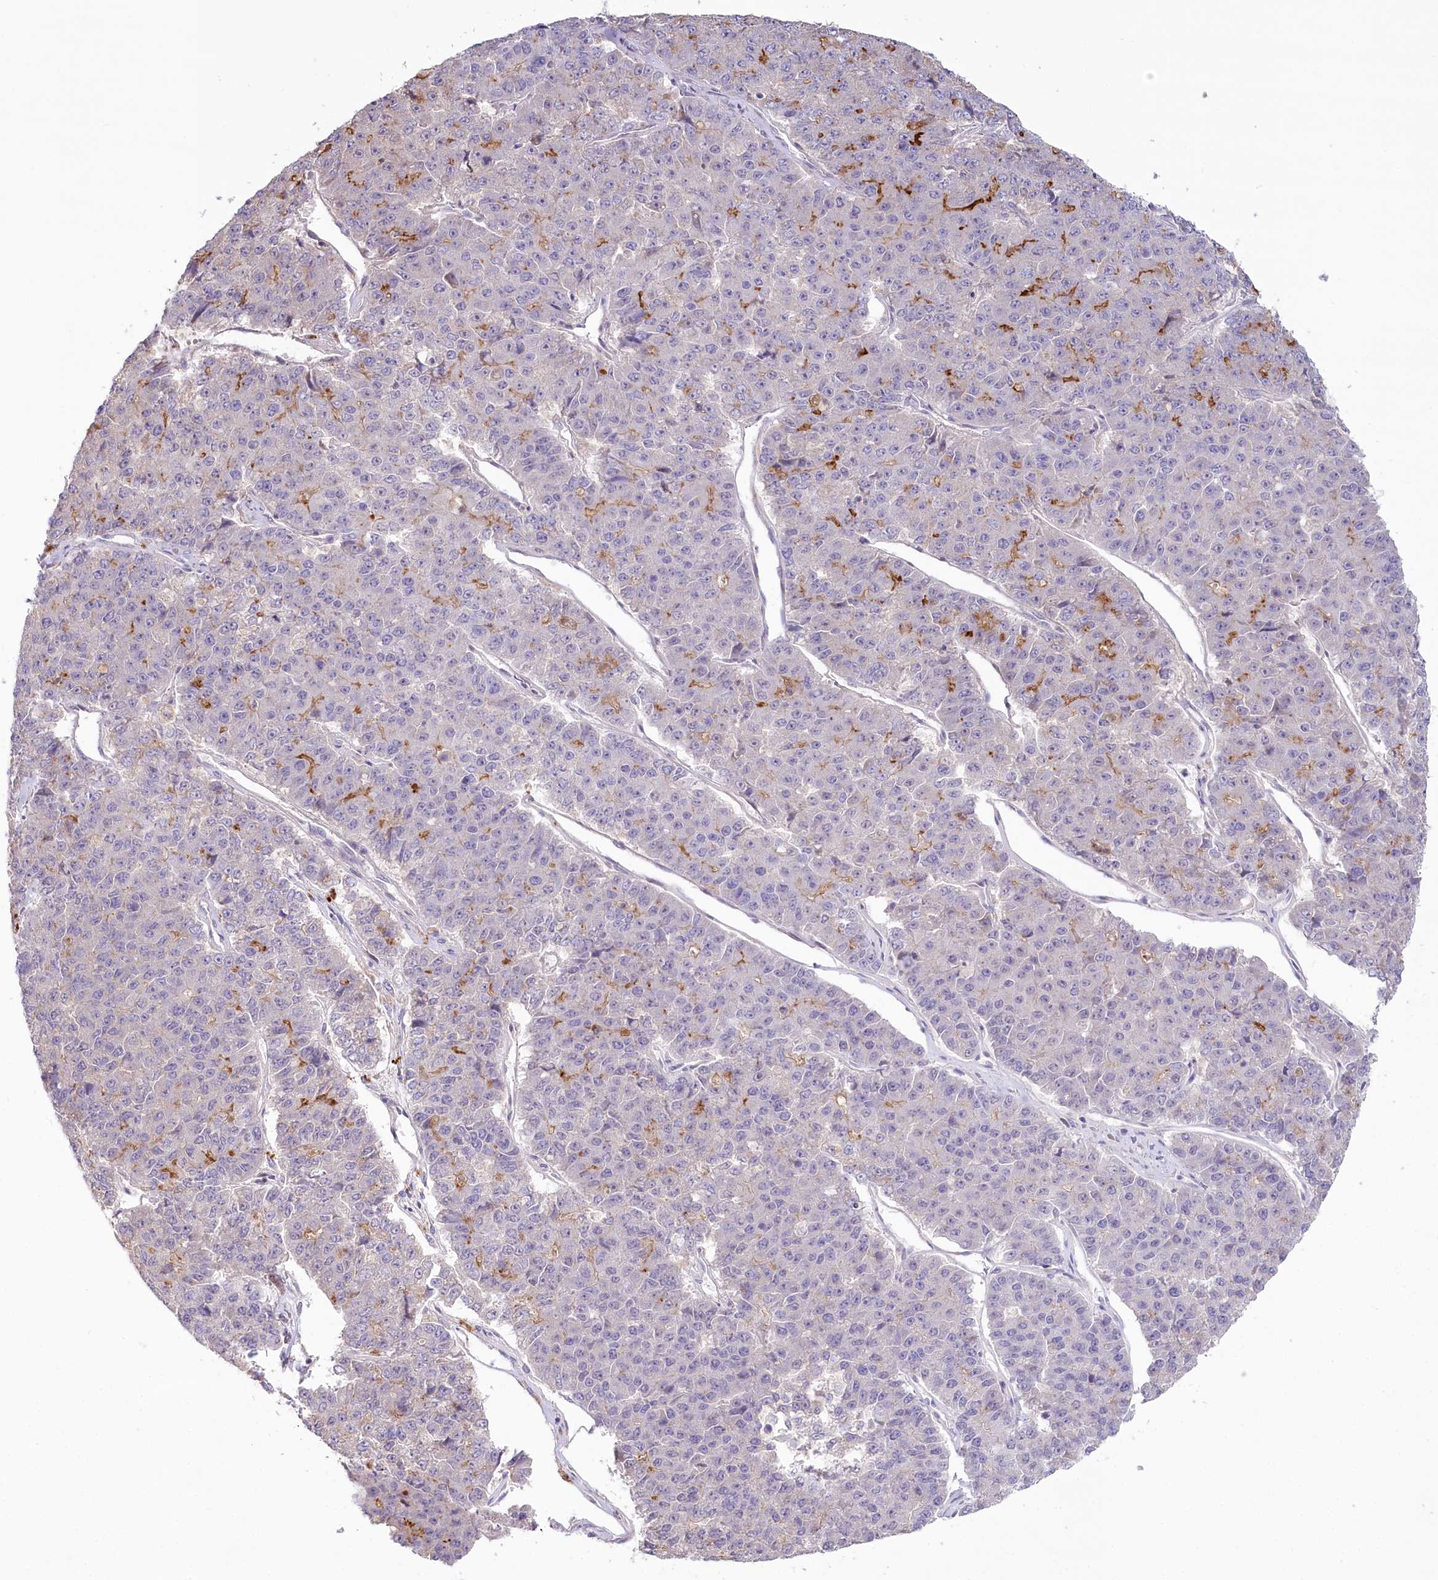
{"staining": {"intensity": "moderate", "quantity": "<25%", "location": "cytoplasmic/membranous"}, "tissue": "pancreatic cancer", "cell_type": "Tumor cells", "image_type": "cancer", "snomed": [{"axis": "morphology", "description": "Adenocarcinoma, NOS"}, {"axis": "topography", "description": "Pancreas"}], "caption": "Immunohistochemical staining of human pancreatic cancer demonstrates moderate cytoplasmic/membranous protein expression in about <25% of tumor cells.", "gene": "SLC6A11", "patient": {"sex": "male", "age": 50}}